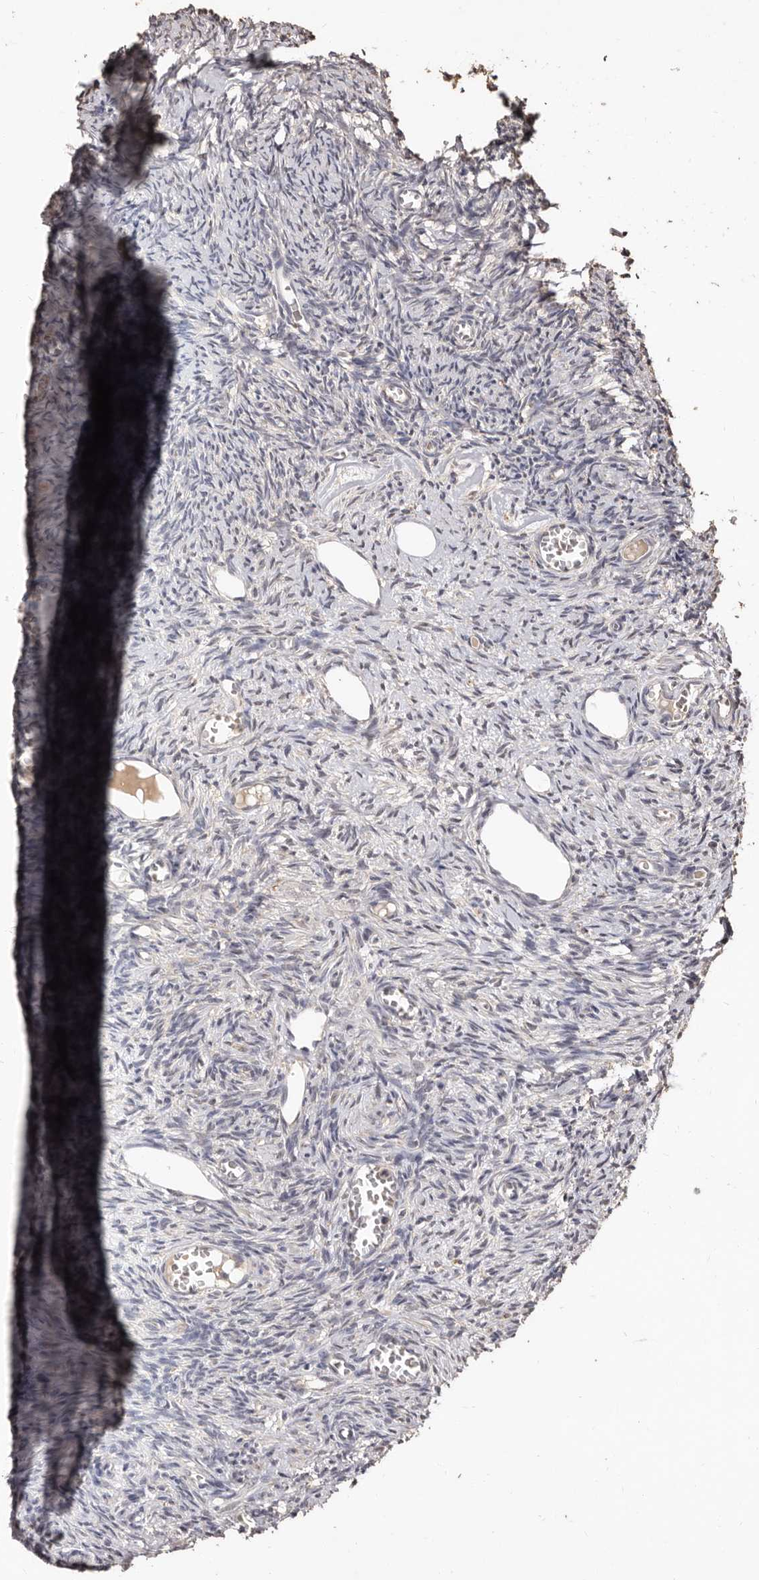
{"staining": {"intensity": "negative", "quantity": "none", "location": "none"}, "tissue": "ovary", "cell_type": "Ovarian stroma cells", "image_type": "normal", "snomed": [{"axis": "morphology", "description": "Normal tissue, NOS"}, {"axis": "topography", "description": "Ovary"}], "caption": "High magnification brightfield microscopy of unremarkable ovary stained with DAB (3,3'-diaminobenzidine) (brown) and counterstained with hematoxylin (blue): ovarian stroma cells show no significant expression. Nuclei are stained in blue.", "gene": "INAVA", "patient": {"sex": "female", "age": 27}}